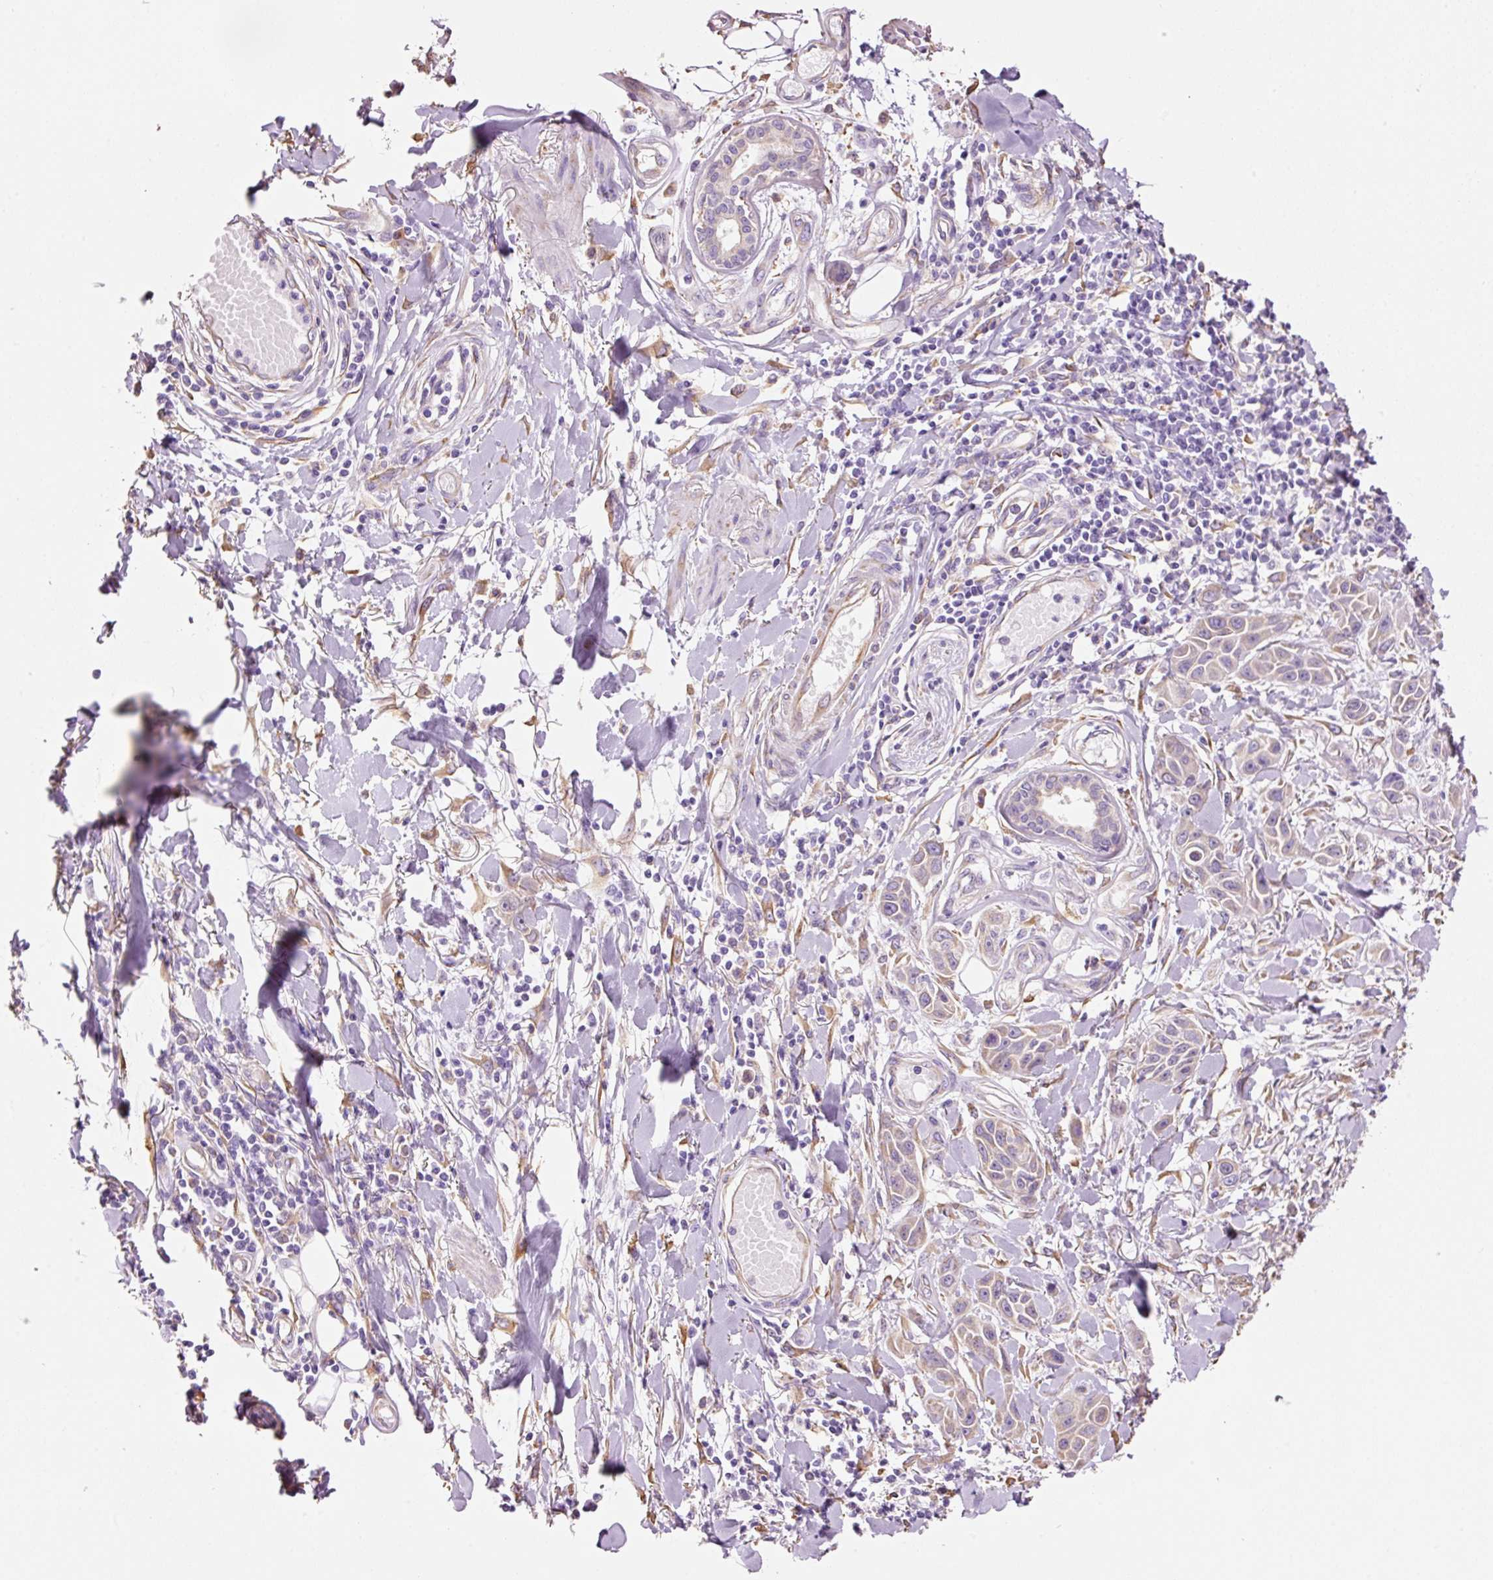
{"staining": {"intensity": "weak", "quantity": ">75%", "location": "cytoplasmic/membranous"}, "tissue": "skin cancer", "cell_type": "Tumor cells", "image_type": "cancer", "snomed": [{"axis": "morphology", "description": "Squamous cell carcinoma, NOS"}, {"axis": "topography", "description": "Skin"}], "caption": "DAB immunohistochemical staining of squamous cell carcinoma (skin) demonstrates weak cytoplasmic/membranous protein staining in approximately >75% of tumor cells. Using DAB (3,3'-diaminobenzidine) (brown) and hematoxylin (blue) stains, captured at high magnification using brightfield microscopy.", "gene": "GCG", "patient": {"sex": "female", "age": 69}}